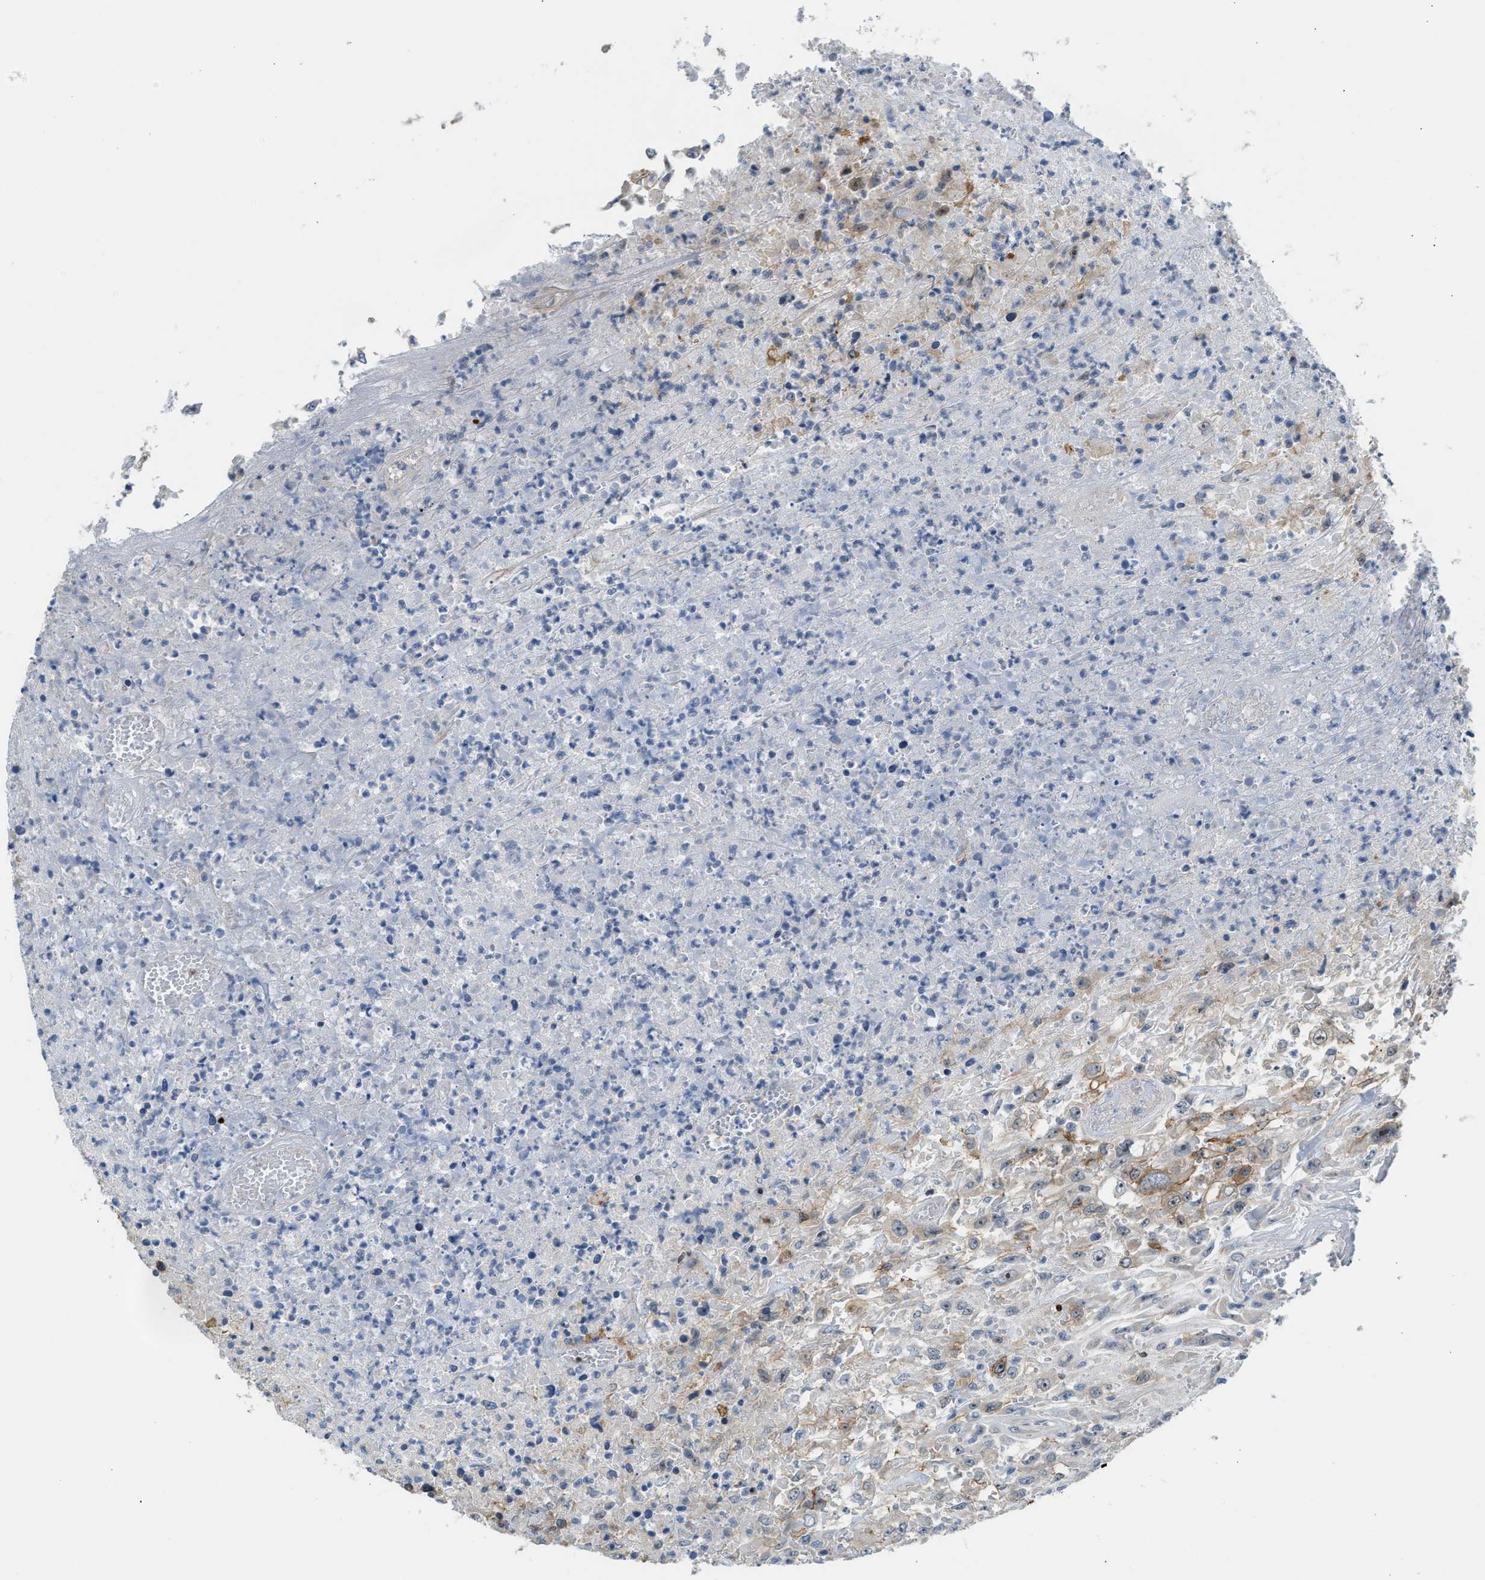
{"staining": {"intensity": "moderate", "quantity": "<25%", "location": "cytoplasmic/membranous,nuclear"}, "tissue": "urothelial cancer", "cell_type": "Tumor cells", "image_type": "cancer", "snomed": [{"axis": "morphology", "description": "Urothelial carcinoma, High grade"}, {"axis": "topography", "description": "Urinary bladder"}], "caption": "A low amount of moderate cytoplasmic/membranous and nuclear positivity is present in approximately <25% of tumor cells in urothelial cancer tissue. (brown staining indicates protein expression, while blue staining denotes nuclei).", "gene": "NPS", "patient": {"sex": "male", "age": 46}}